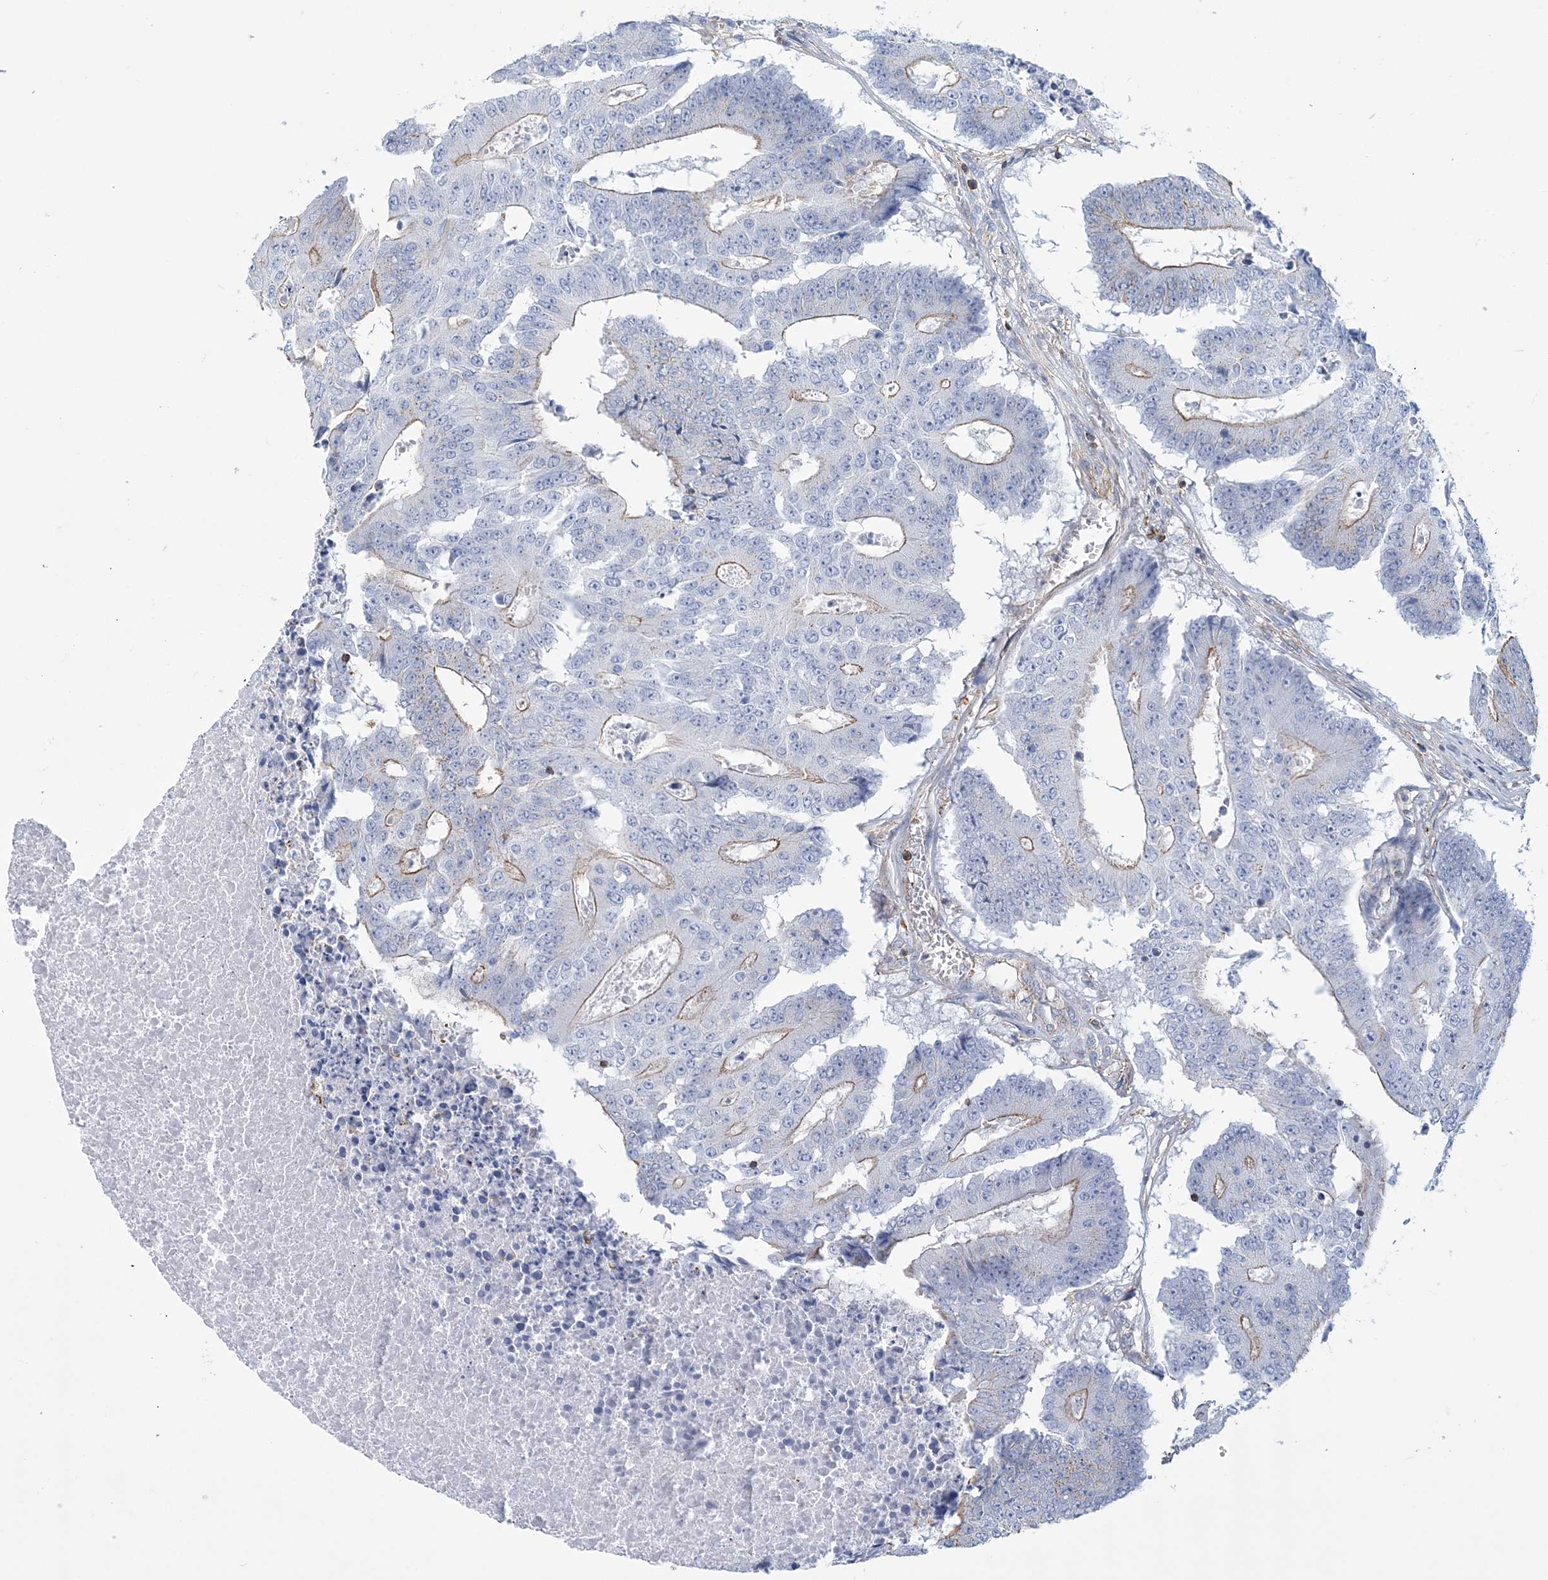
{"staining": {"intensity": "weak", "quantity": "25%-75%", "location": "cytoplasmic/membranous"}, "tissue": "colorectal cancer", "cell_type": "Tumor cells", "image_type": "cancer", "snomed": [{"axis": "morphology", "description": "Adenocarcinoma, NOS"}, {"axis": "topography", "description": "Colon"}], "caption": "A micrograph showing weak cytoplasmic/membranous positivity in approximately 25%-75% of tumor cells in colorectal cancer (adenocarcinoma), as visualized by brown immunohistochemical staining.", "gene": "C11orf21", "patient": {"sex": "male", "age": 87}}